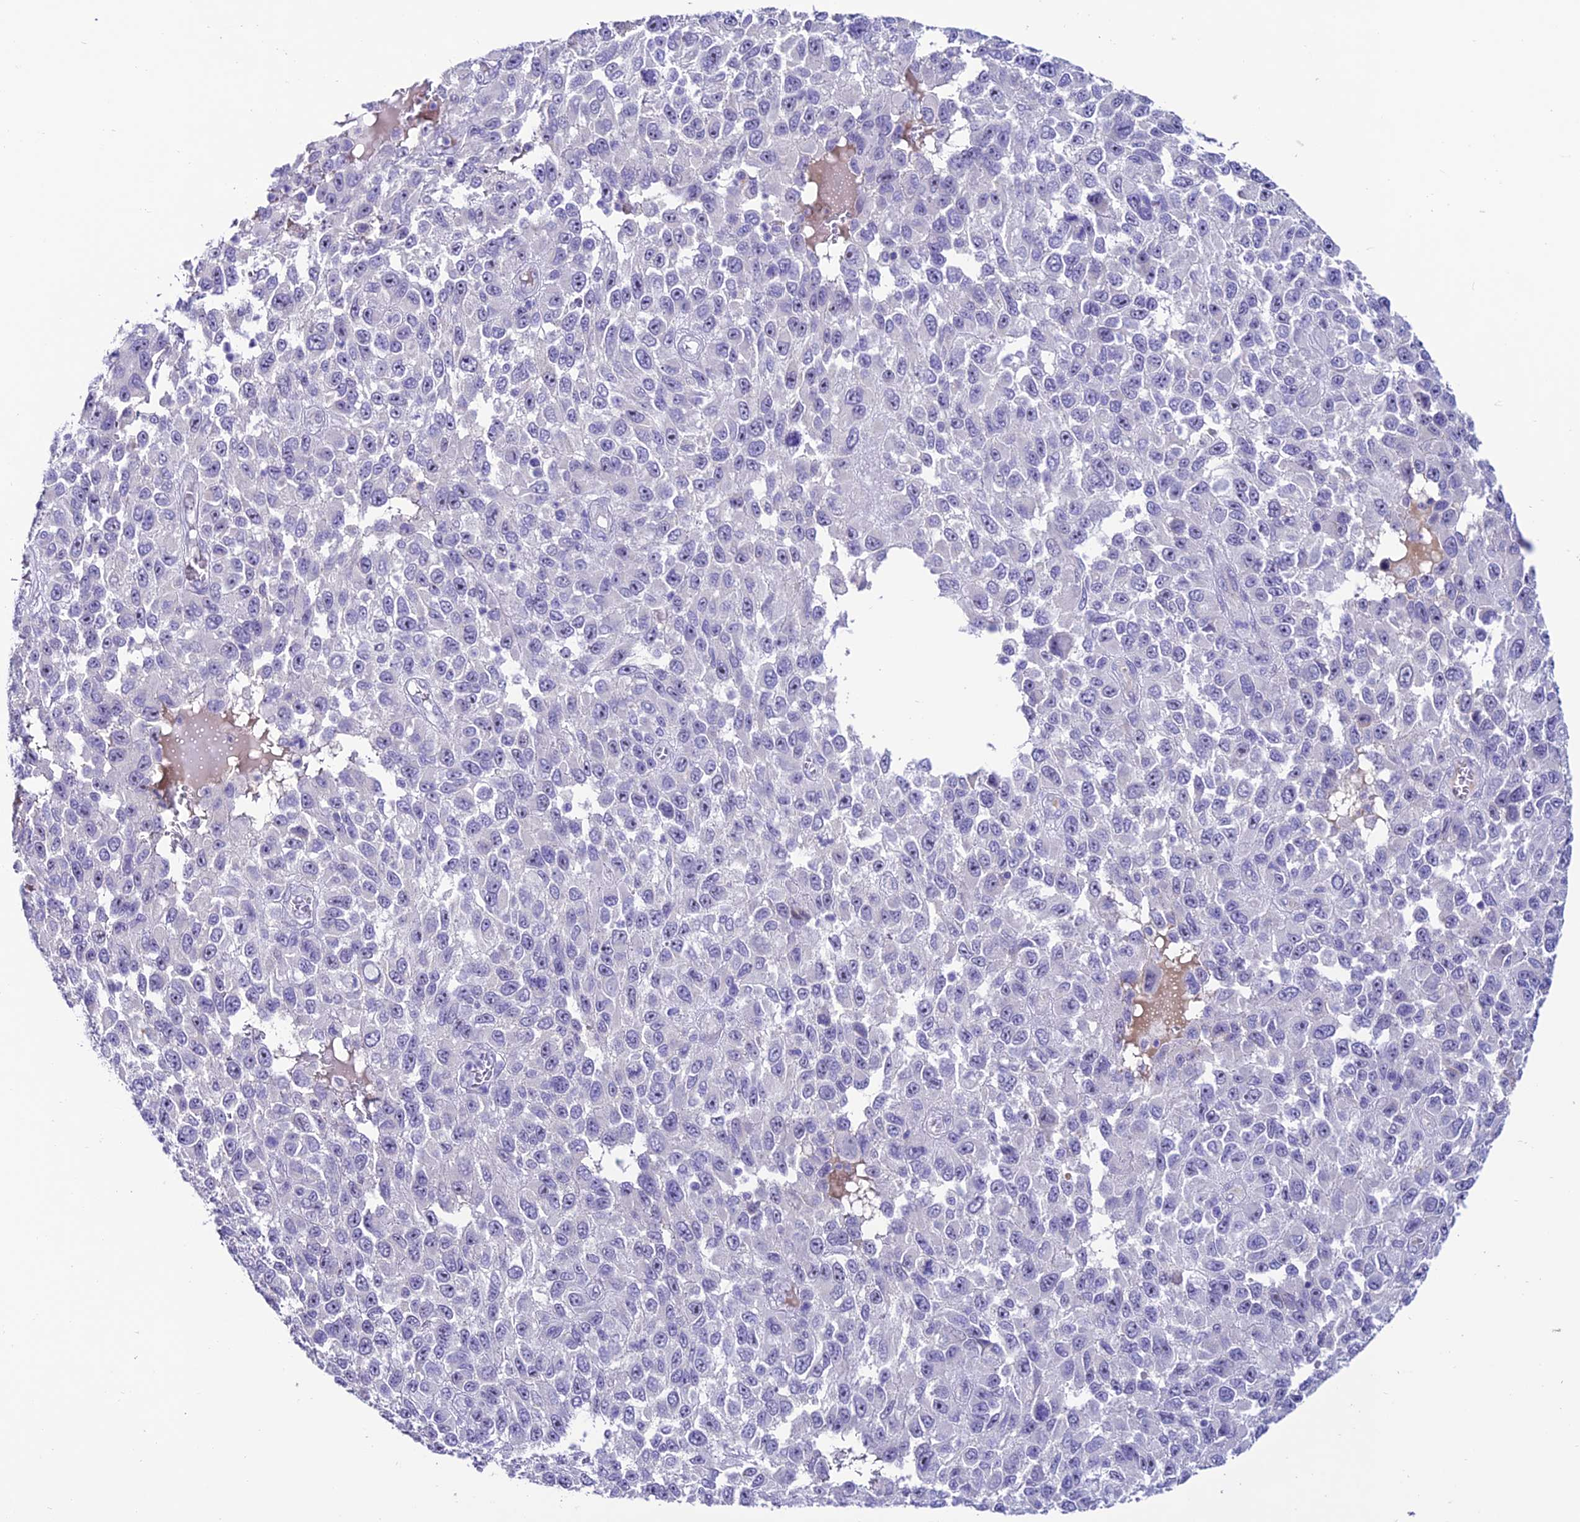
{"staining": {"intensity": "negative", "quantity": "none", "location": "none"}, "tissue": "melanoma", "cell_type": "Tumor cells", "image_type": "cancer", "snomed": [{"axis": "morphology", "description": "Normal tissue, NOS"}, {"axis": "morphology", "description": "Malignant melanoma, NOS"}, {"axis": "topography", "description": "Skin"}], "caption": "Tumor cells show no significant protein staining in melanoma.", "gene": "SLC10A1", "patient": {"sex": "female", "age": 96}}